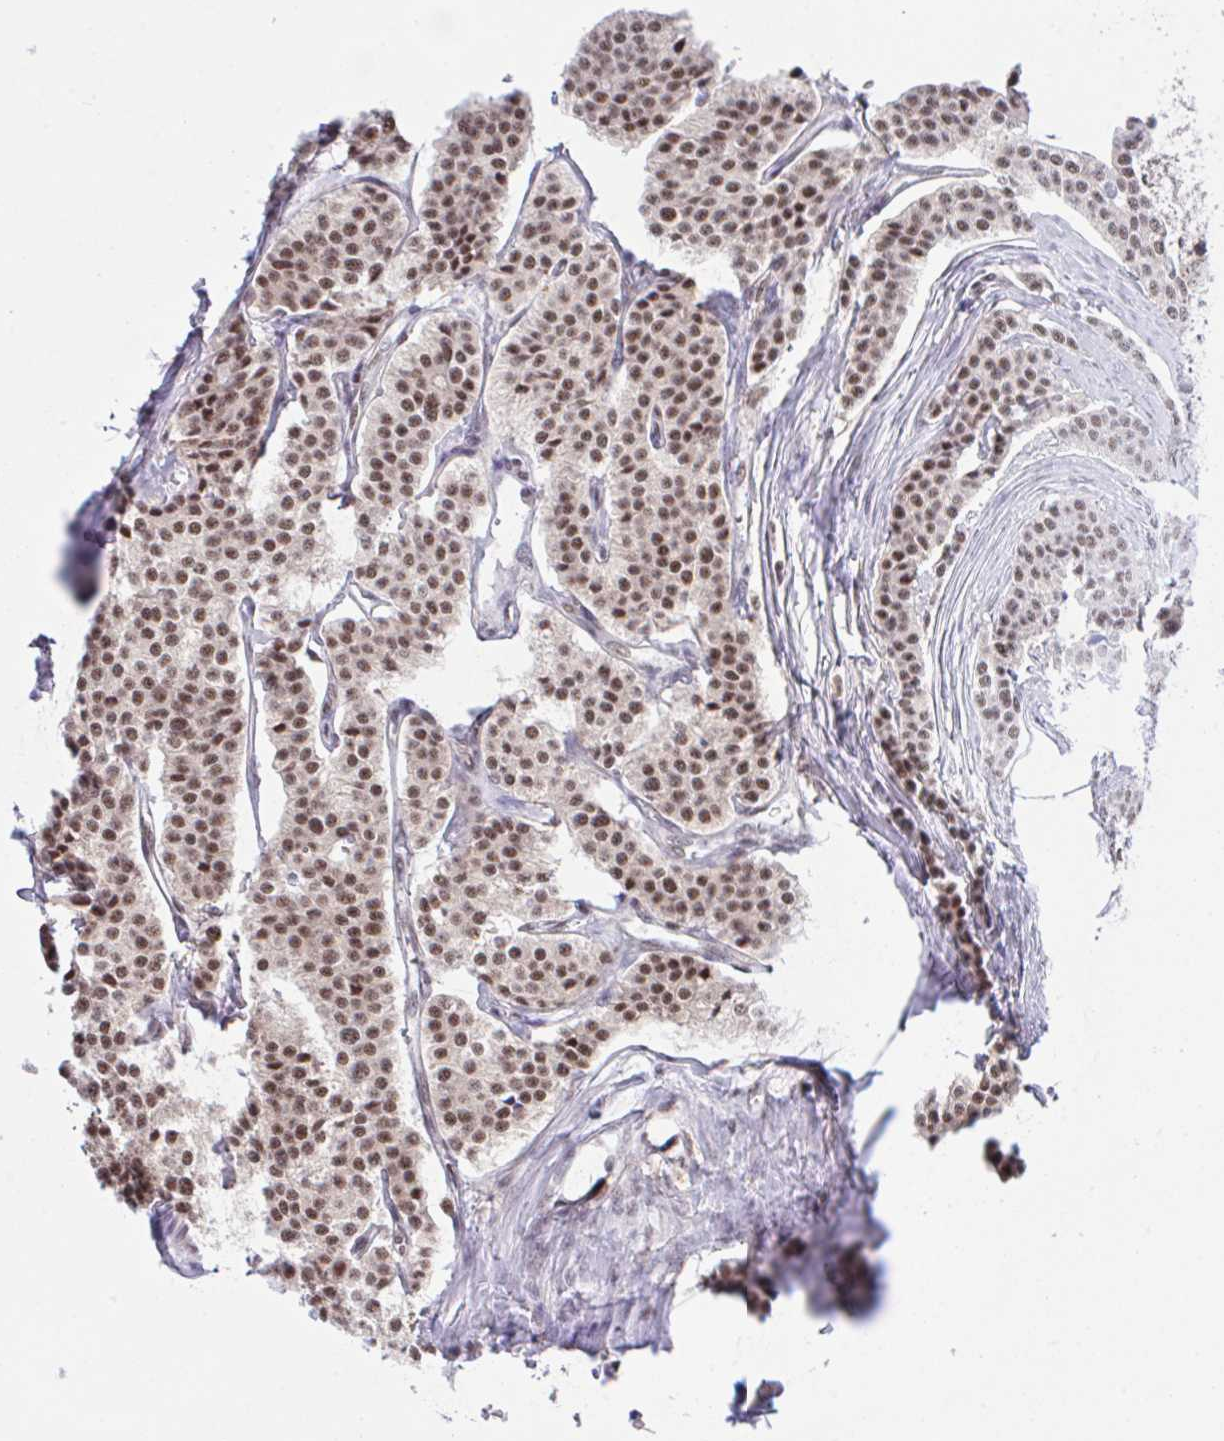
{"staining": {"intensity": "moderate", "quantity": ">75%", "location": "nuclear"}, "tissue": "carcinoid", "cell_type": "Tumor cells", "image_type": "cancer", "snomed": [{"axis": "morphology", "description": "Carcinoid, malignant, NOS"}, {"axis": "topography", "description": "Small intestine"}], "caption": "Approximately >75% of tumor cells in carcinoid (malignant) demonstrate moderate nuclear protein expression as visualized by brown immunohistochemical staining.", "gene": "OR6K3", "patient": {"sex": "male", "age": 63}}